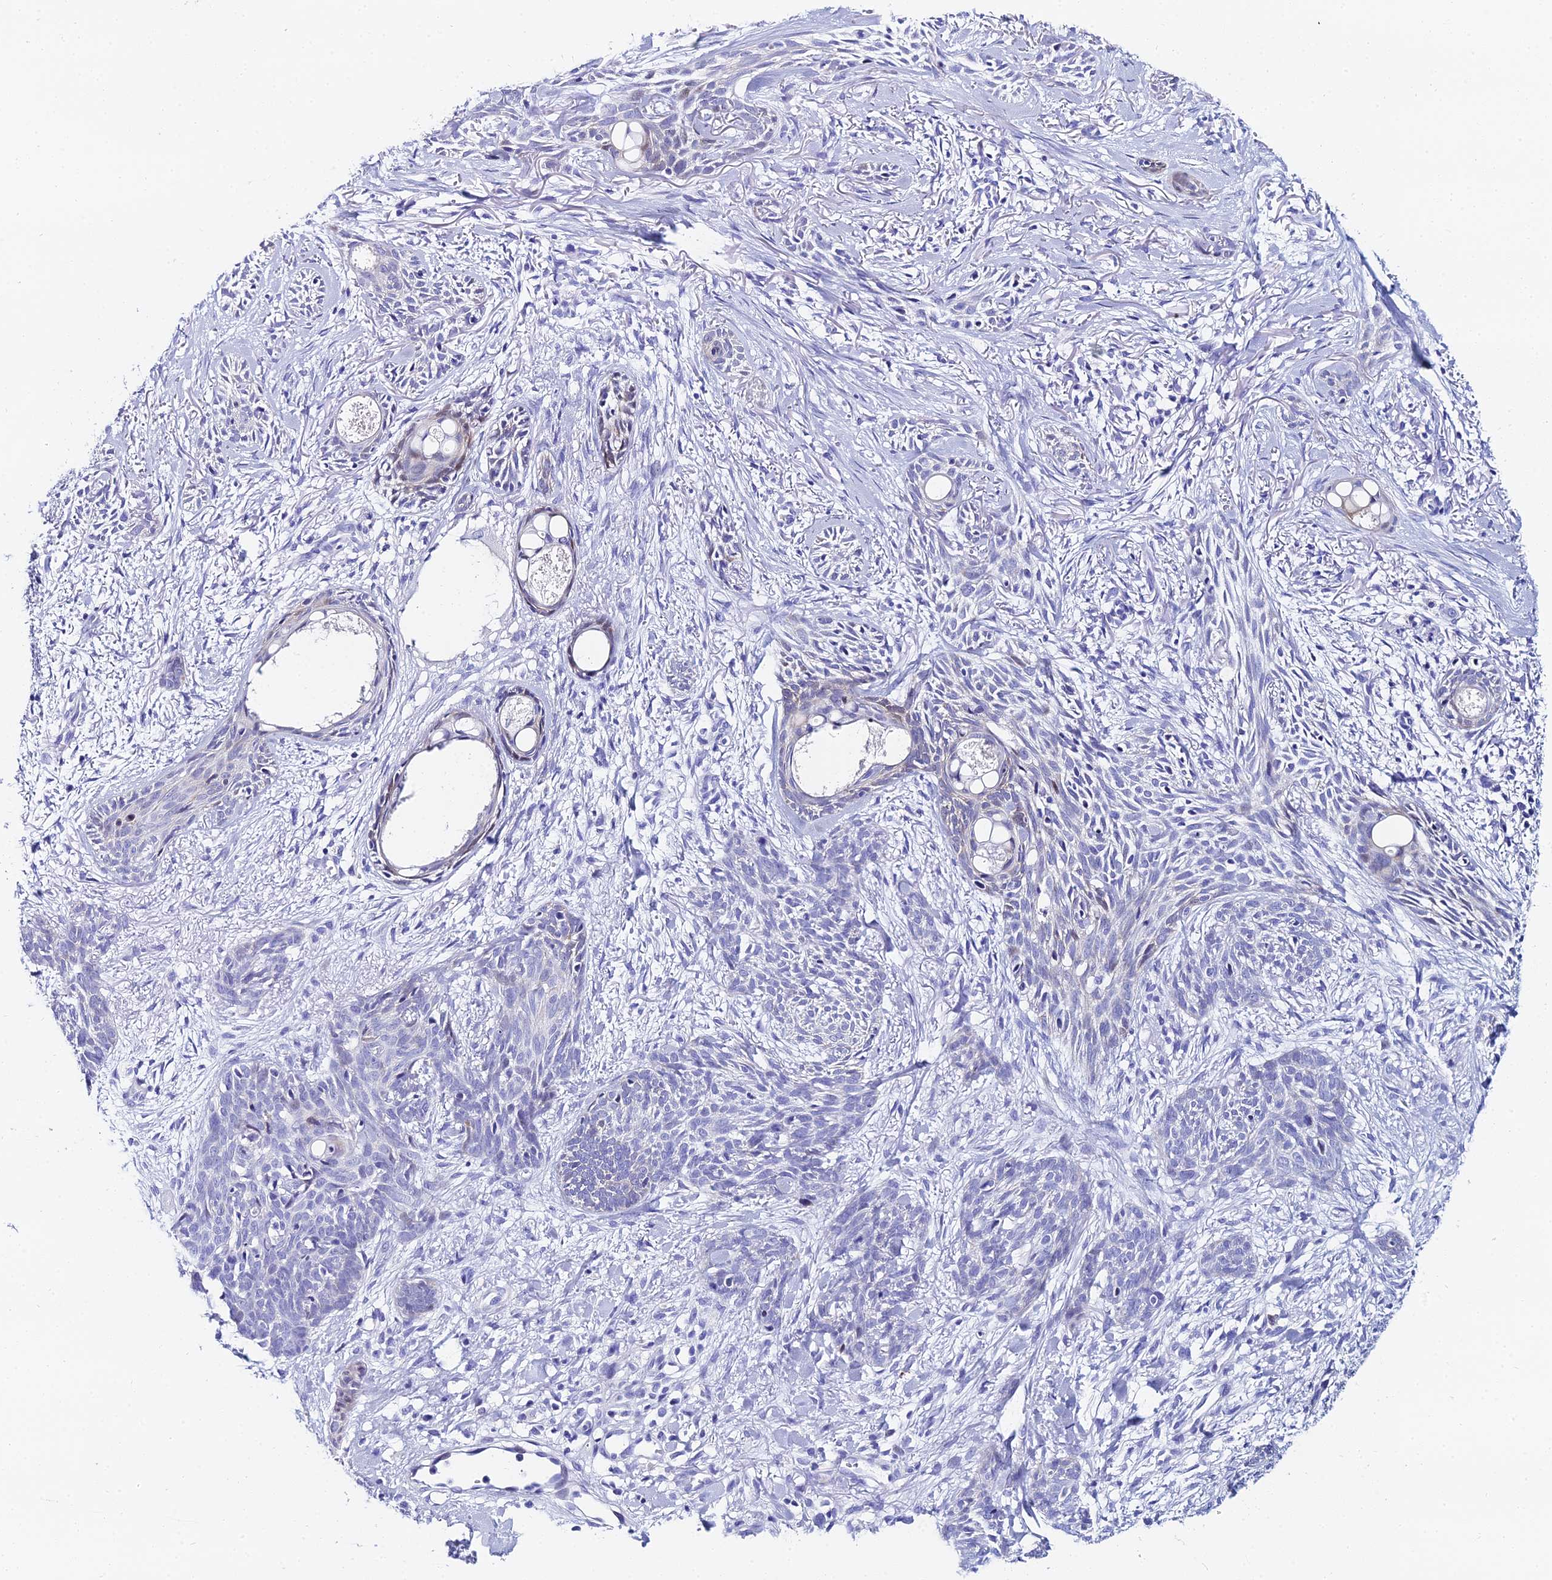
{"staining": {"intensity": "negative", "quantity": "none", "location": "none"}, "tissue": "skin cancer", "cell_type": "Tumor cells", "image_type": "cancer", "snomed": [{"axis": "morphology", "description": "Basal cell carcinoma"}, {"axis": "topography", "description": "Skin"}], "caption": "Tumor cells are negative for brown protein staining in skin cancer.", "gene": "HSPA1L", "patient": {"sex": "female", "age": 59}}